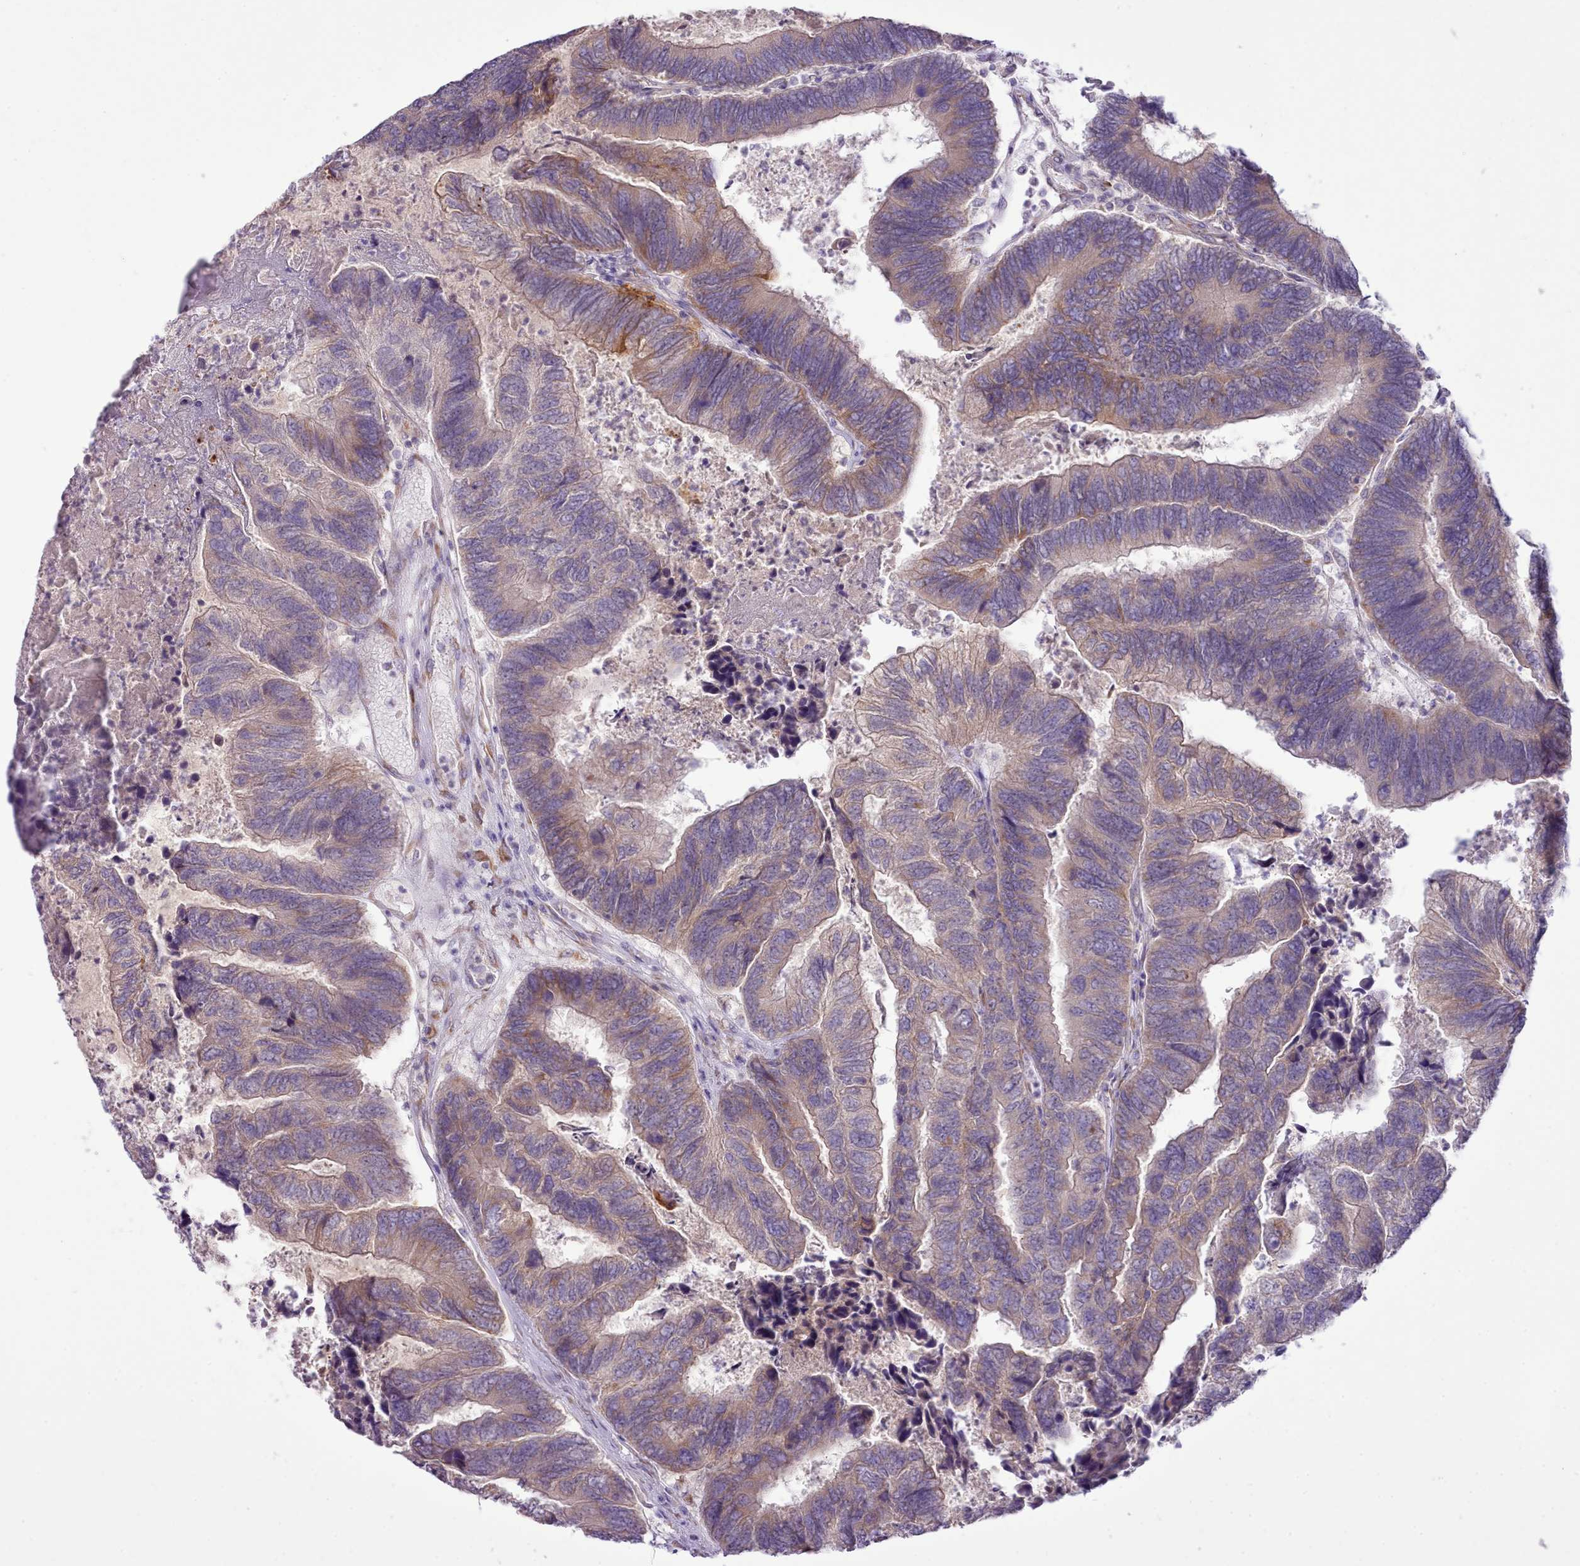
{"staining": {"intensity": "moderate", "quantity": "<25%", "location": "cytoplasmic/membranous"}, "tissue": "colorectal cancer", "cell_type": "Tumor cells", "image_type": "cancer", "snomed": [{"axis": "morphology", "description": "Adenocarcinoma, NOS"}, {"axis": "topography", "description": "Colon"}], "caption": "Adenocarcinoma (colorectal) tissue reveals moderate cytoplasmic/membranous expression in about <25% of tumor cells Nuclei are stained in blue.", "gene": "CCL1", "patient": {"sex": "female", "age": 67}}